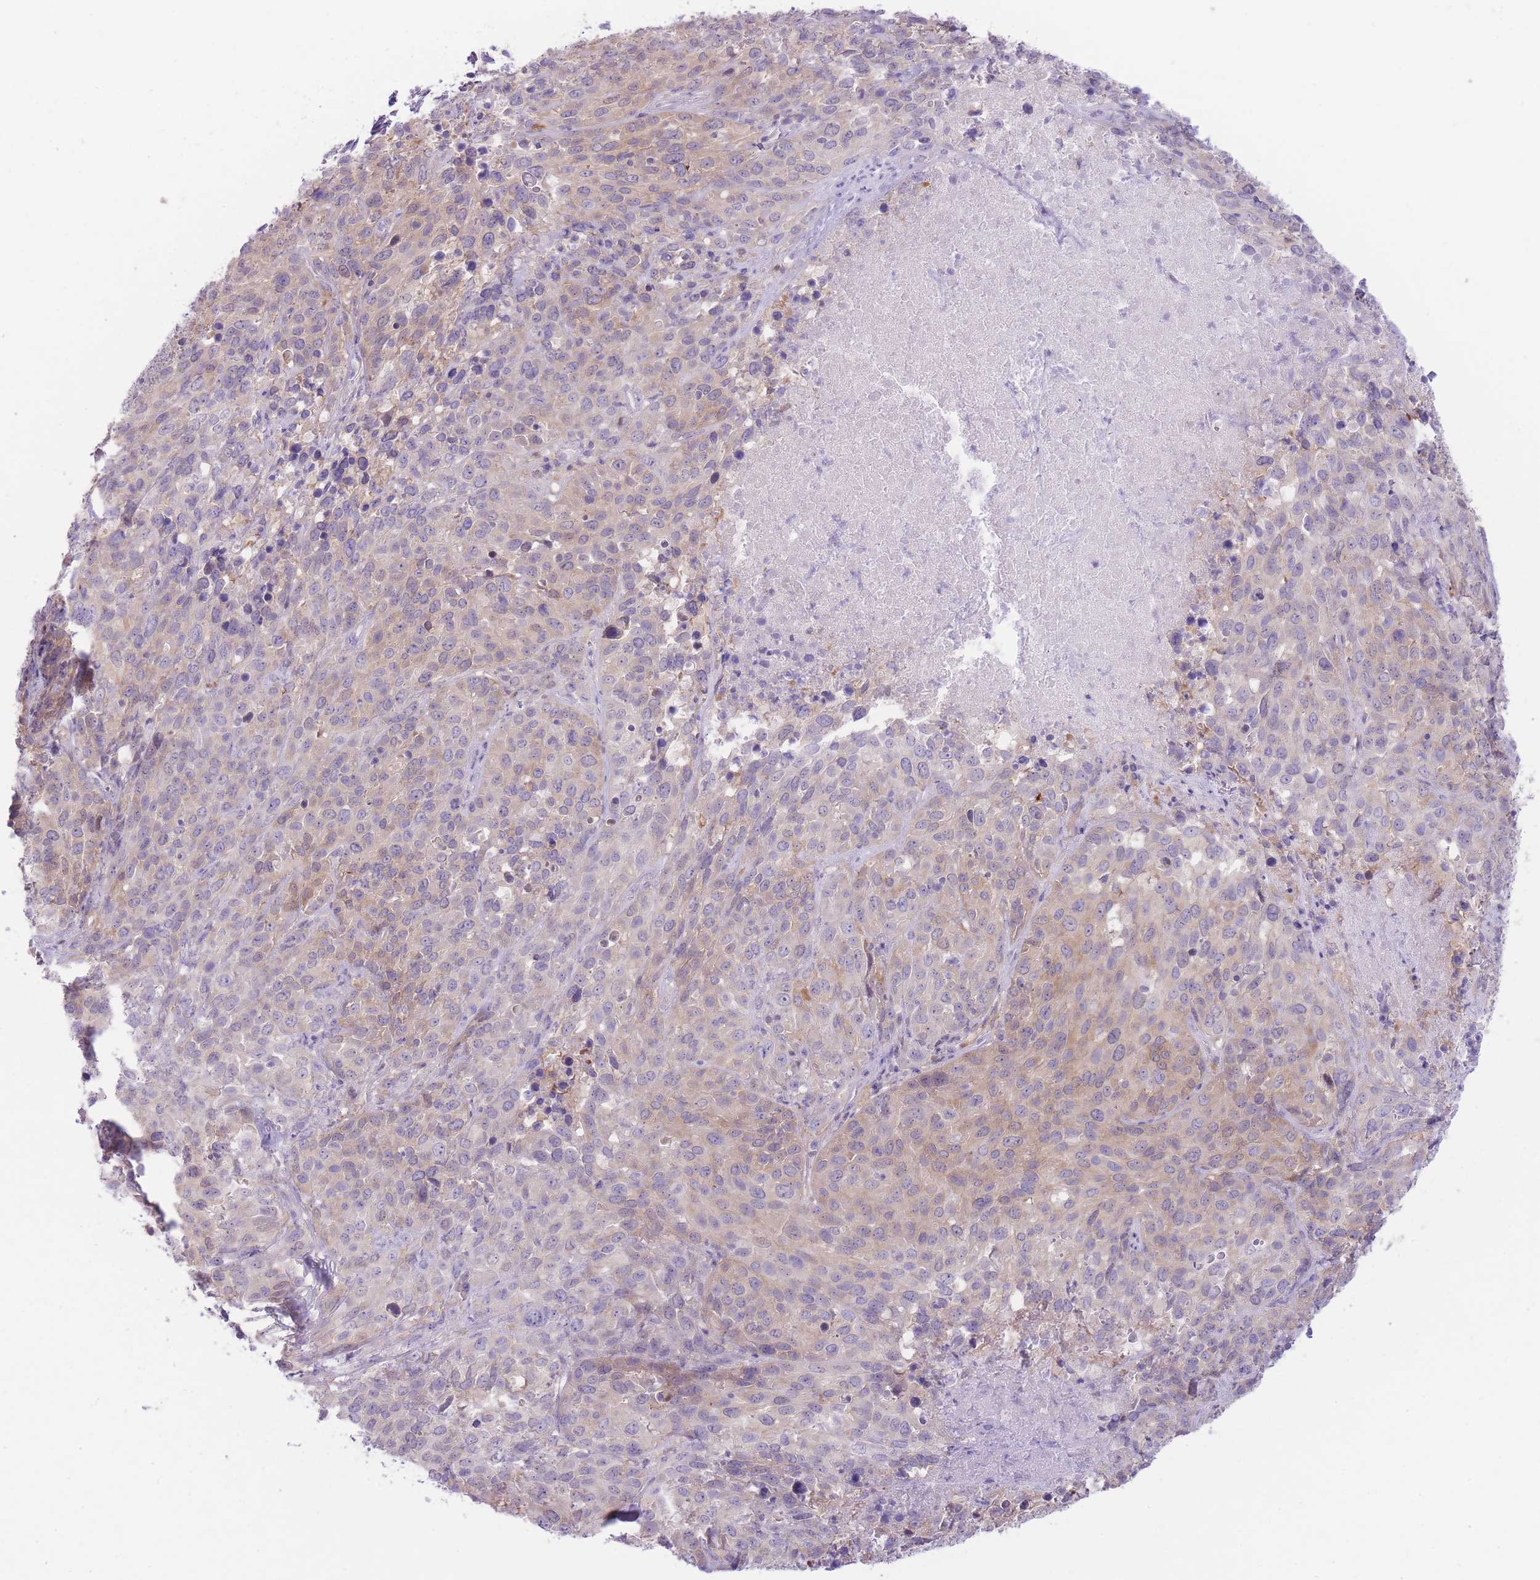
{"staining": {"intensity": "weak", "quantity": "25%-75%", "location": "cytoplasmic/membranous"}, "tissue": "cervical cancer", "cell_type": "Tumor cells", "image_type": "cancer", "snomed": [{"axis": "morphology", "description": "Squamous cell carcinoma, NOS"}, {"axis": "topography", "description": "Cervix"}], "caption": "This is a histology image of immunohistochemistry (IHC) staining of cervical cancer (squamous cell carcinoma), which shows weak staining in the cytoplasmic/membranous of tumor cells.", "gene": "OR11H12", "patient": {"sex": "female", "age": 51}}